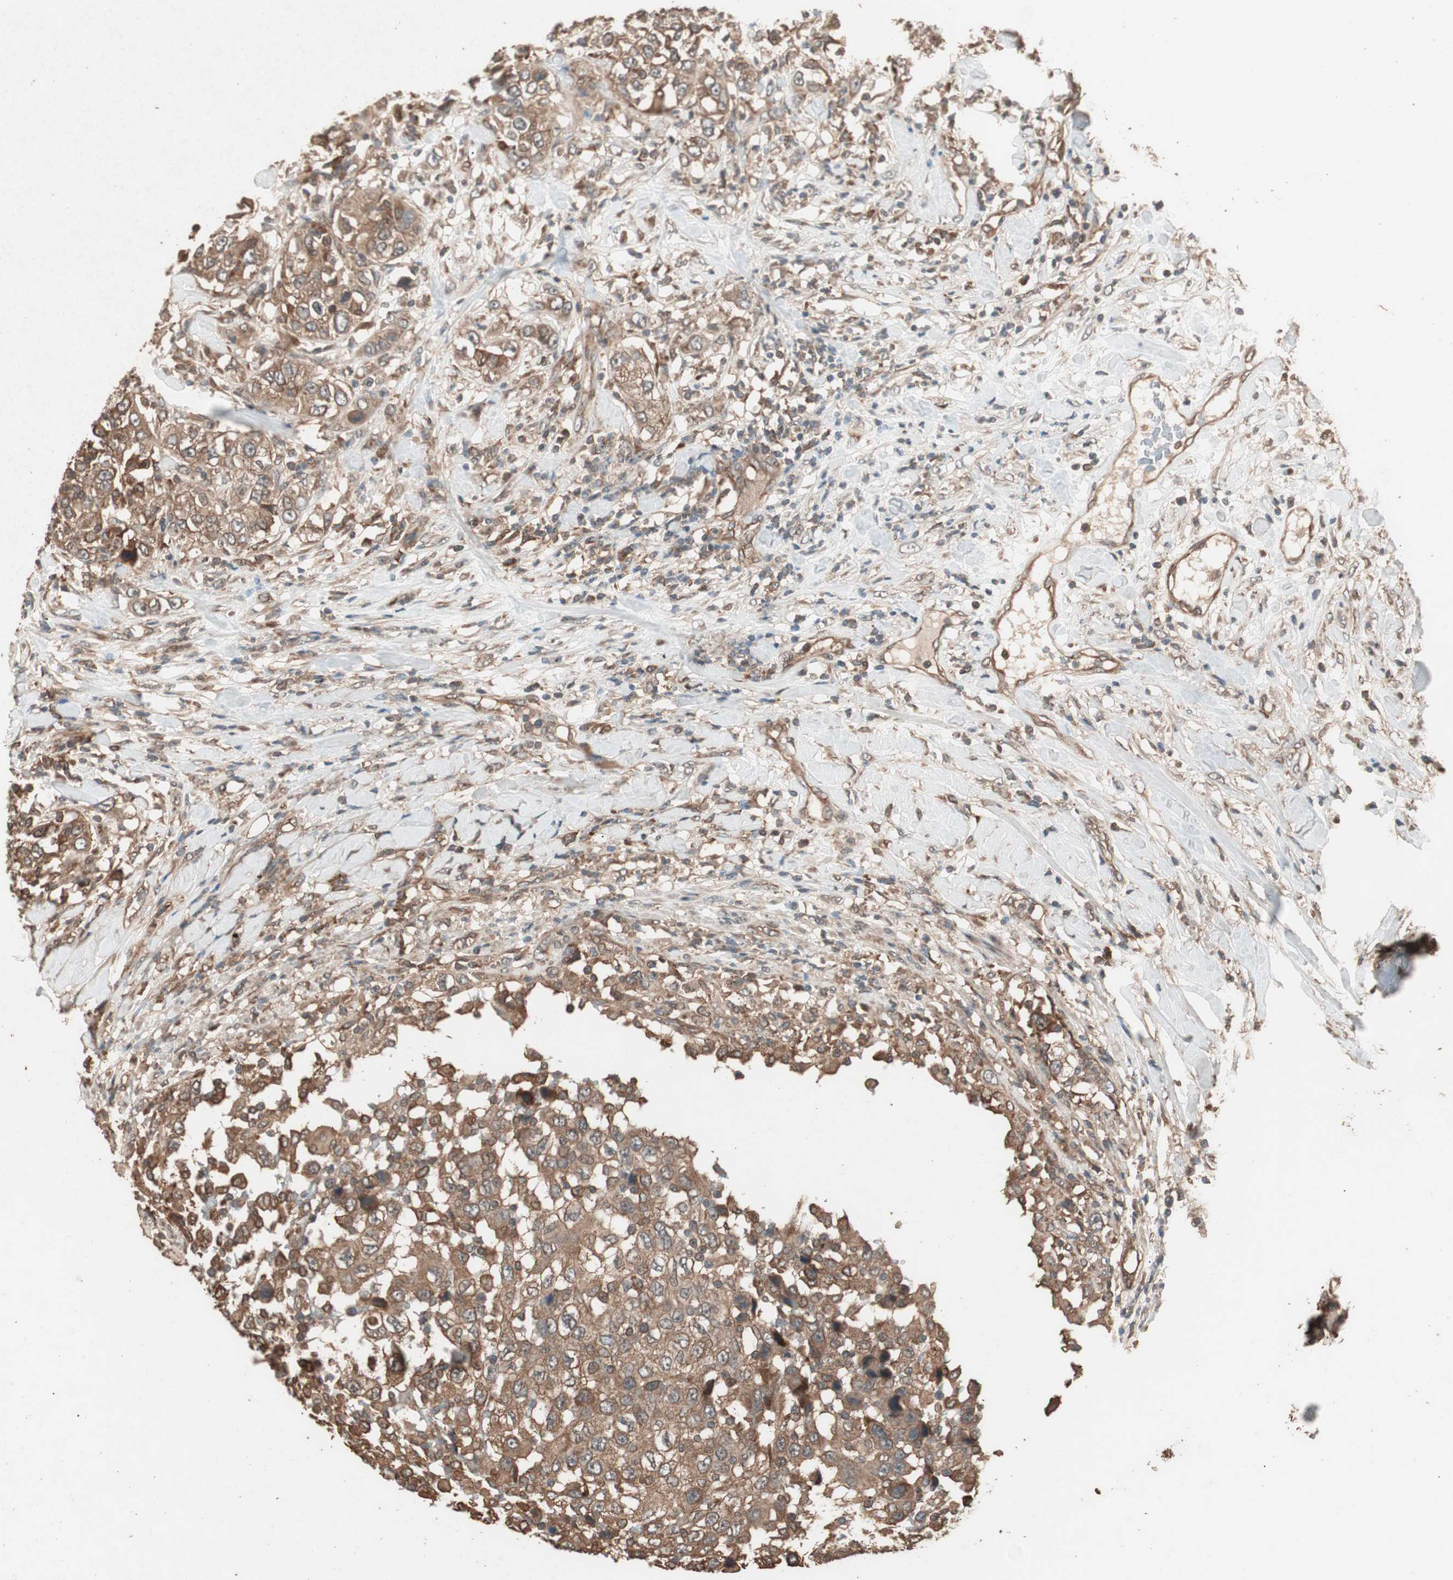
{"staining": {"intensity": "moderate", "quantity": ">75%", "location": "cytoplasmic/membranous"}, "tissue": "urothelial cancer", "cell_type": "Tumor cells", "image_type": "cancer", "snomed": [{"axis": "morphology", "description": "Urothelial carcinoma, High grade"}, {"axis": "topography", "description": "Urinary bladder"}], "caption": "DAB immunohistochemical staining of human urothelial cancer exhibits moderate cytoplasmic/membranous protein positivity in about >75% of tumor cells.", "gene": "CCN4", "patient": {"sex": "female", "age": 80}}